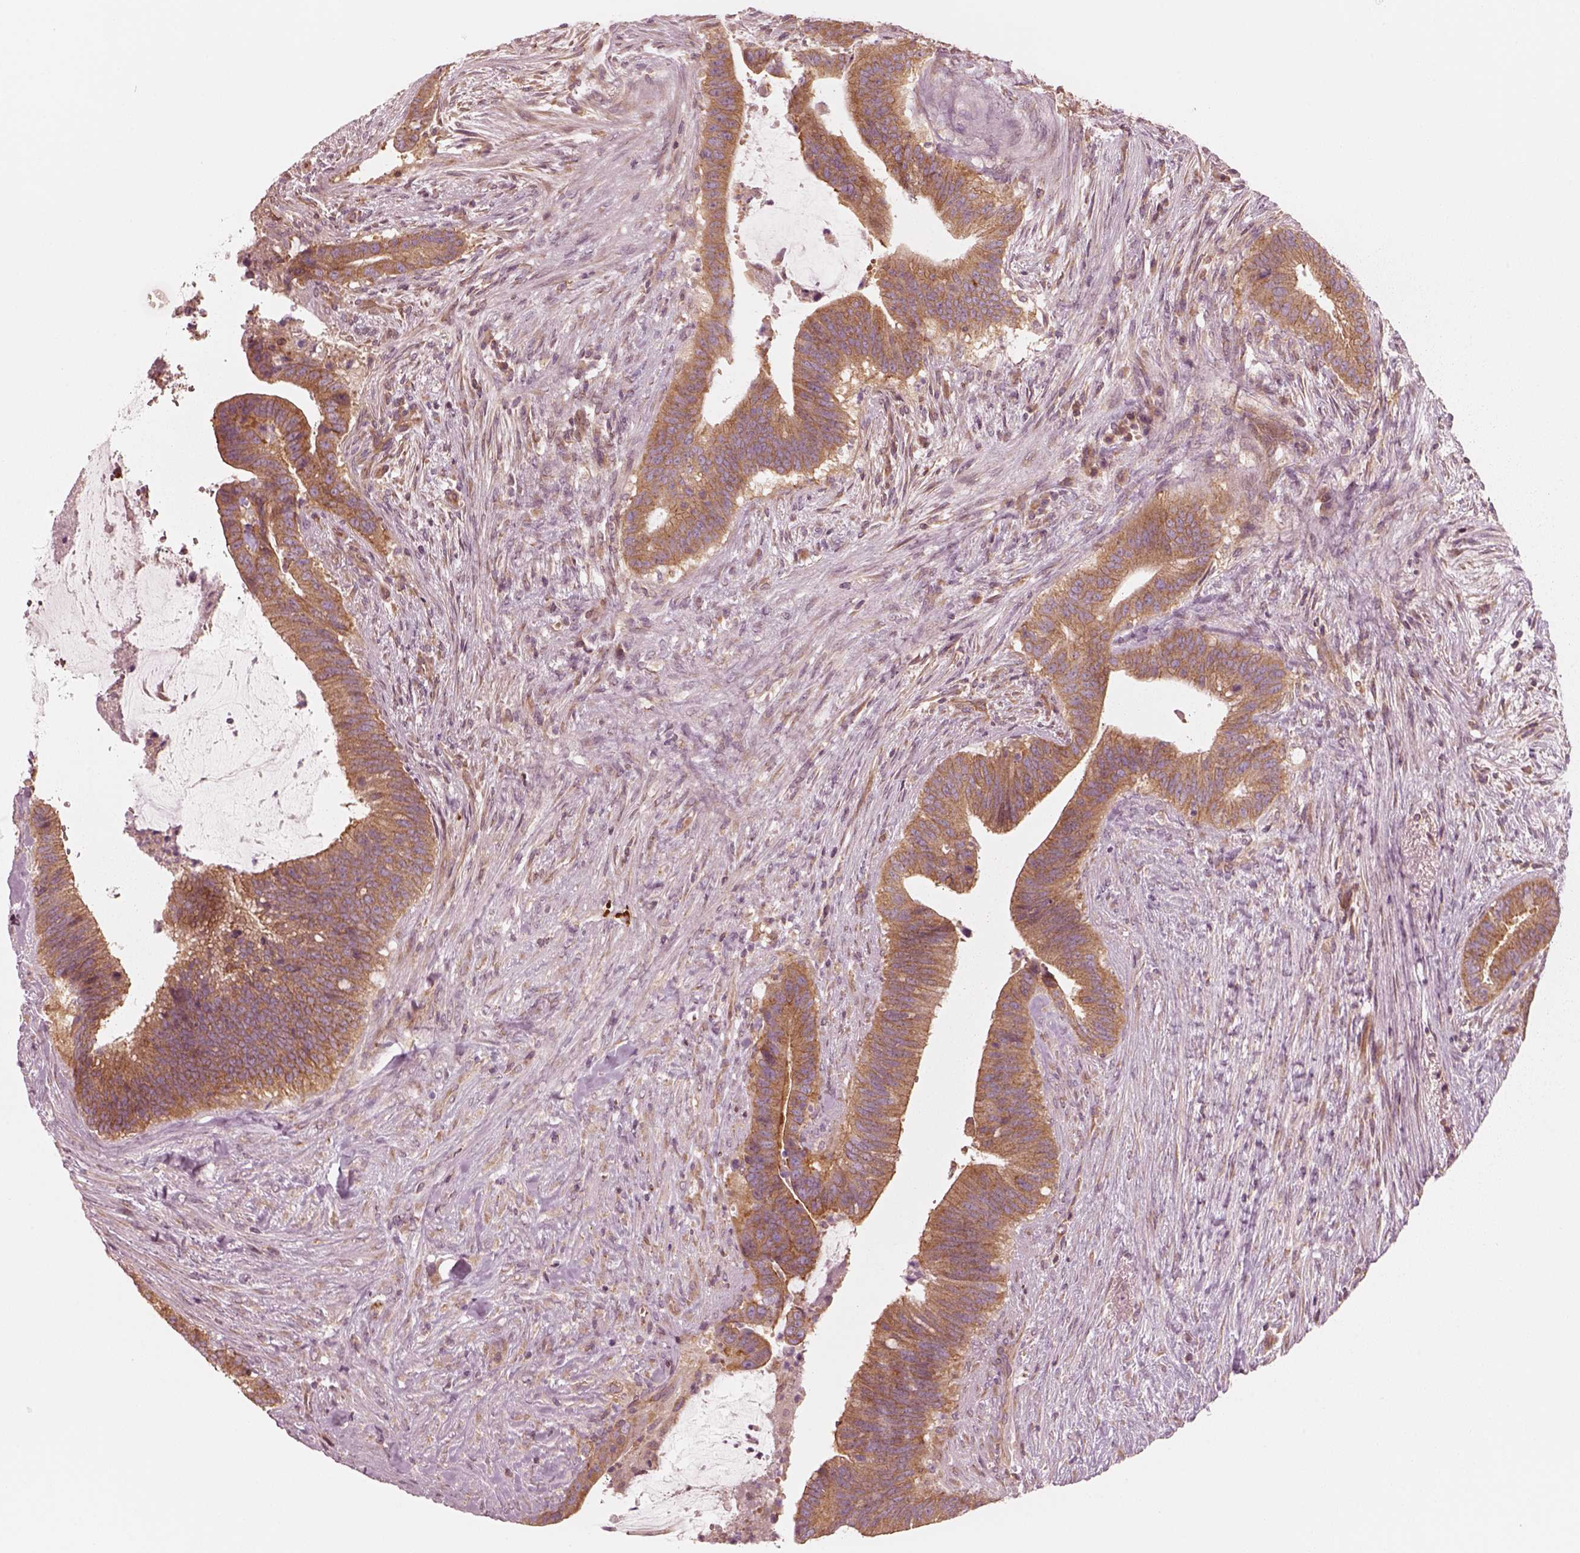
{"staining": {"intensity": "strong", "quantity": ">75%", "location": "cytoplasmic/membranous"}, "tissue": "colorectal cancer", "cell_type": "Tumor cells", "image_type": "cancer", "snomed": [{"axis": "morphology", "description": "Adenocarcinoma, NOS"}, {"axis": "topography", "description": "Colon"}], "caption": "Protein staining of adenocarcinoma (colorectal) tissue displays strong cytoplasmic/membranous positivity in about >75% of tumor cells.", "gene": "CNOT2", "patient": {"sex": "female", "age": 43}}